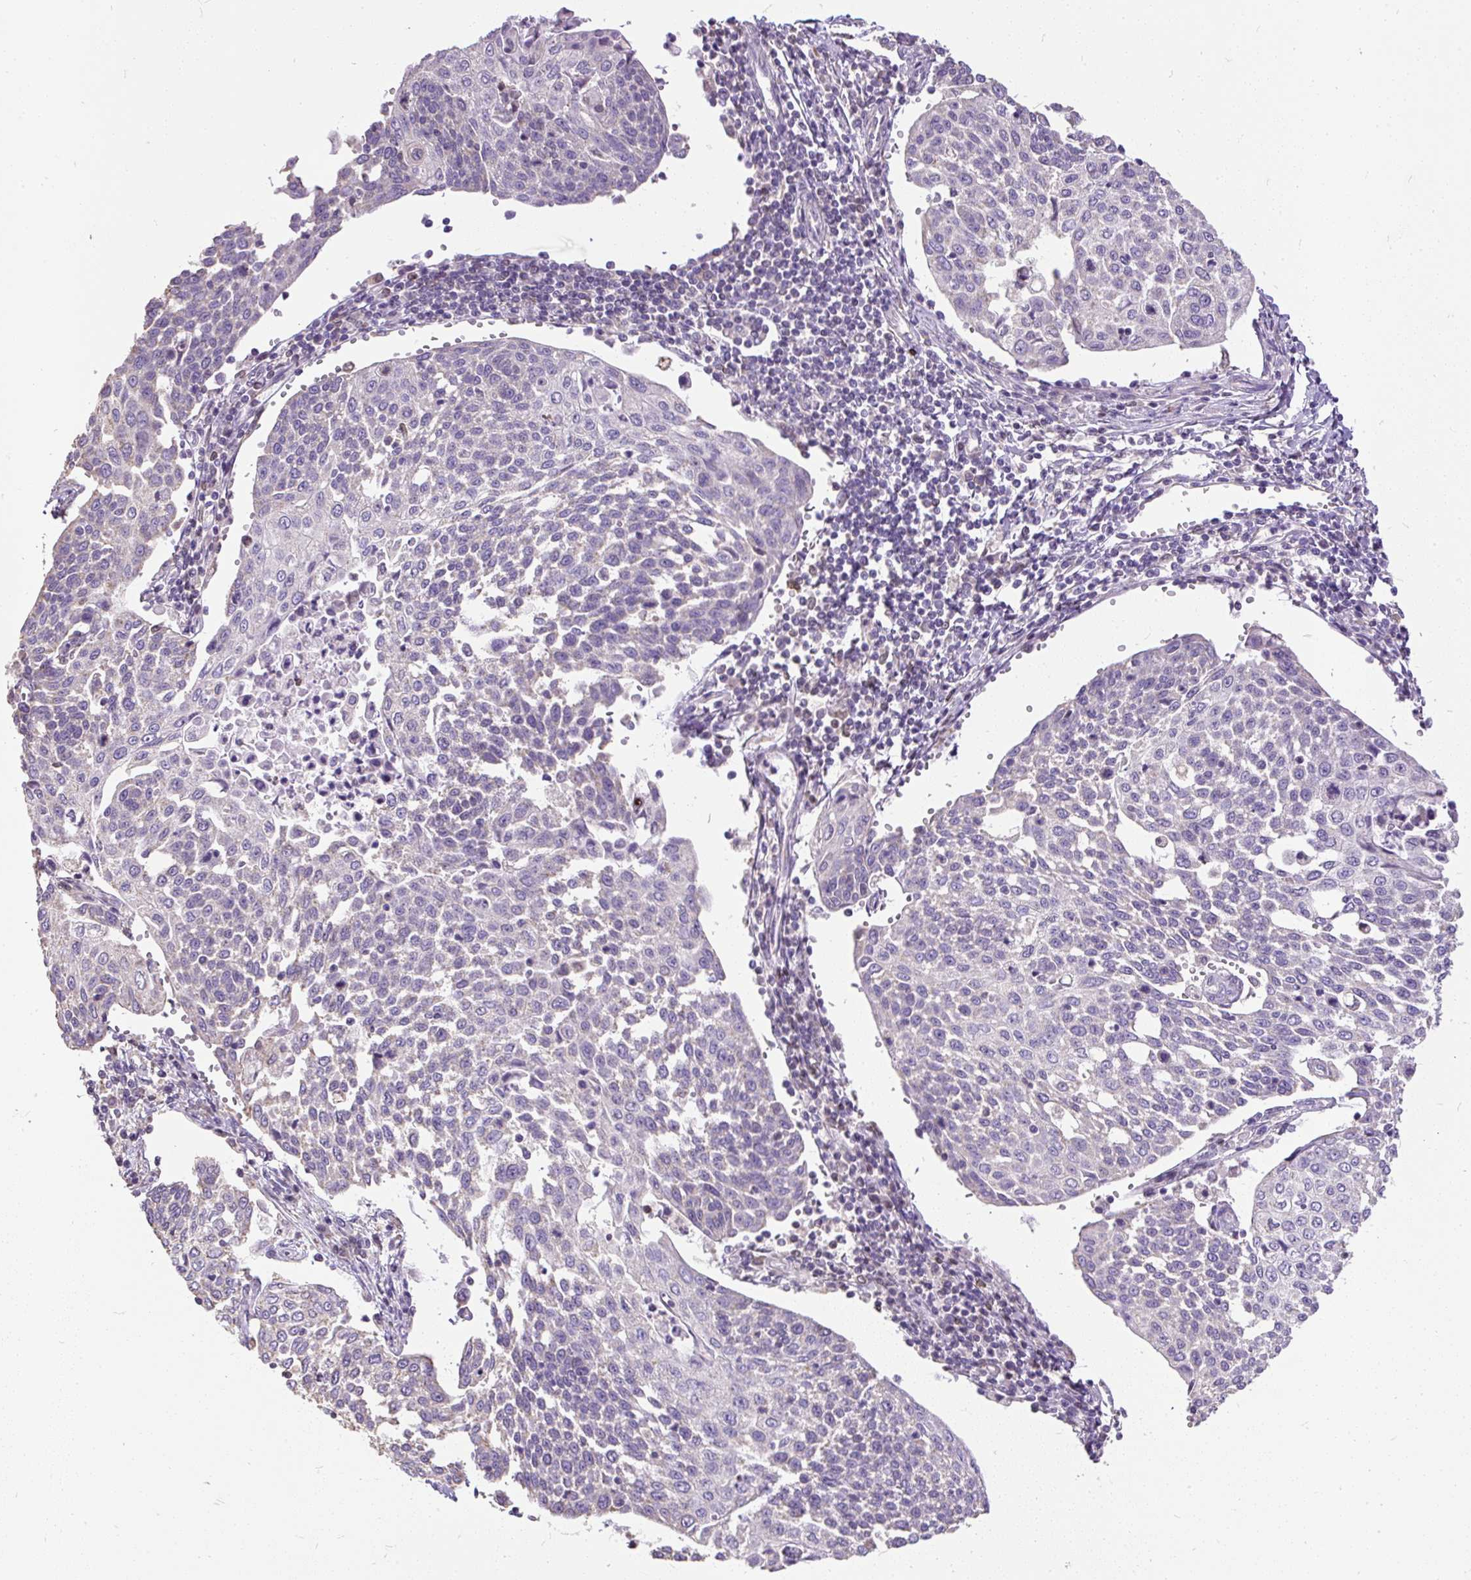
{"staining": {"intensity": "negative", "quantity": "none", "location": "none"}, "tissue": "cervical cancer", "cell_type": "Tumor cells", "image_type": "cancer", "snomed": [{"axis": "morphology", "description": "Squamous cell carcinoma, NOS"}, {"axis": "topography", "description": "Cervix"}], "caption": "This micrograph is of squamous cell carcinoma (cervical) stained with immunohistochemistry (IHC) to label a protein in brown with the nuclei are counter-stained blue. There is no positivity in tumor cells.", "gene": "GBX1", "patient": {"sex": "female", "age": 34}}